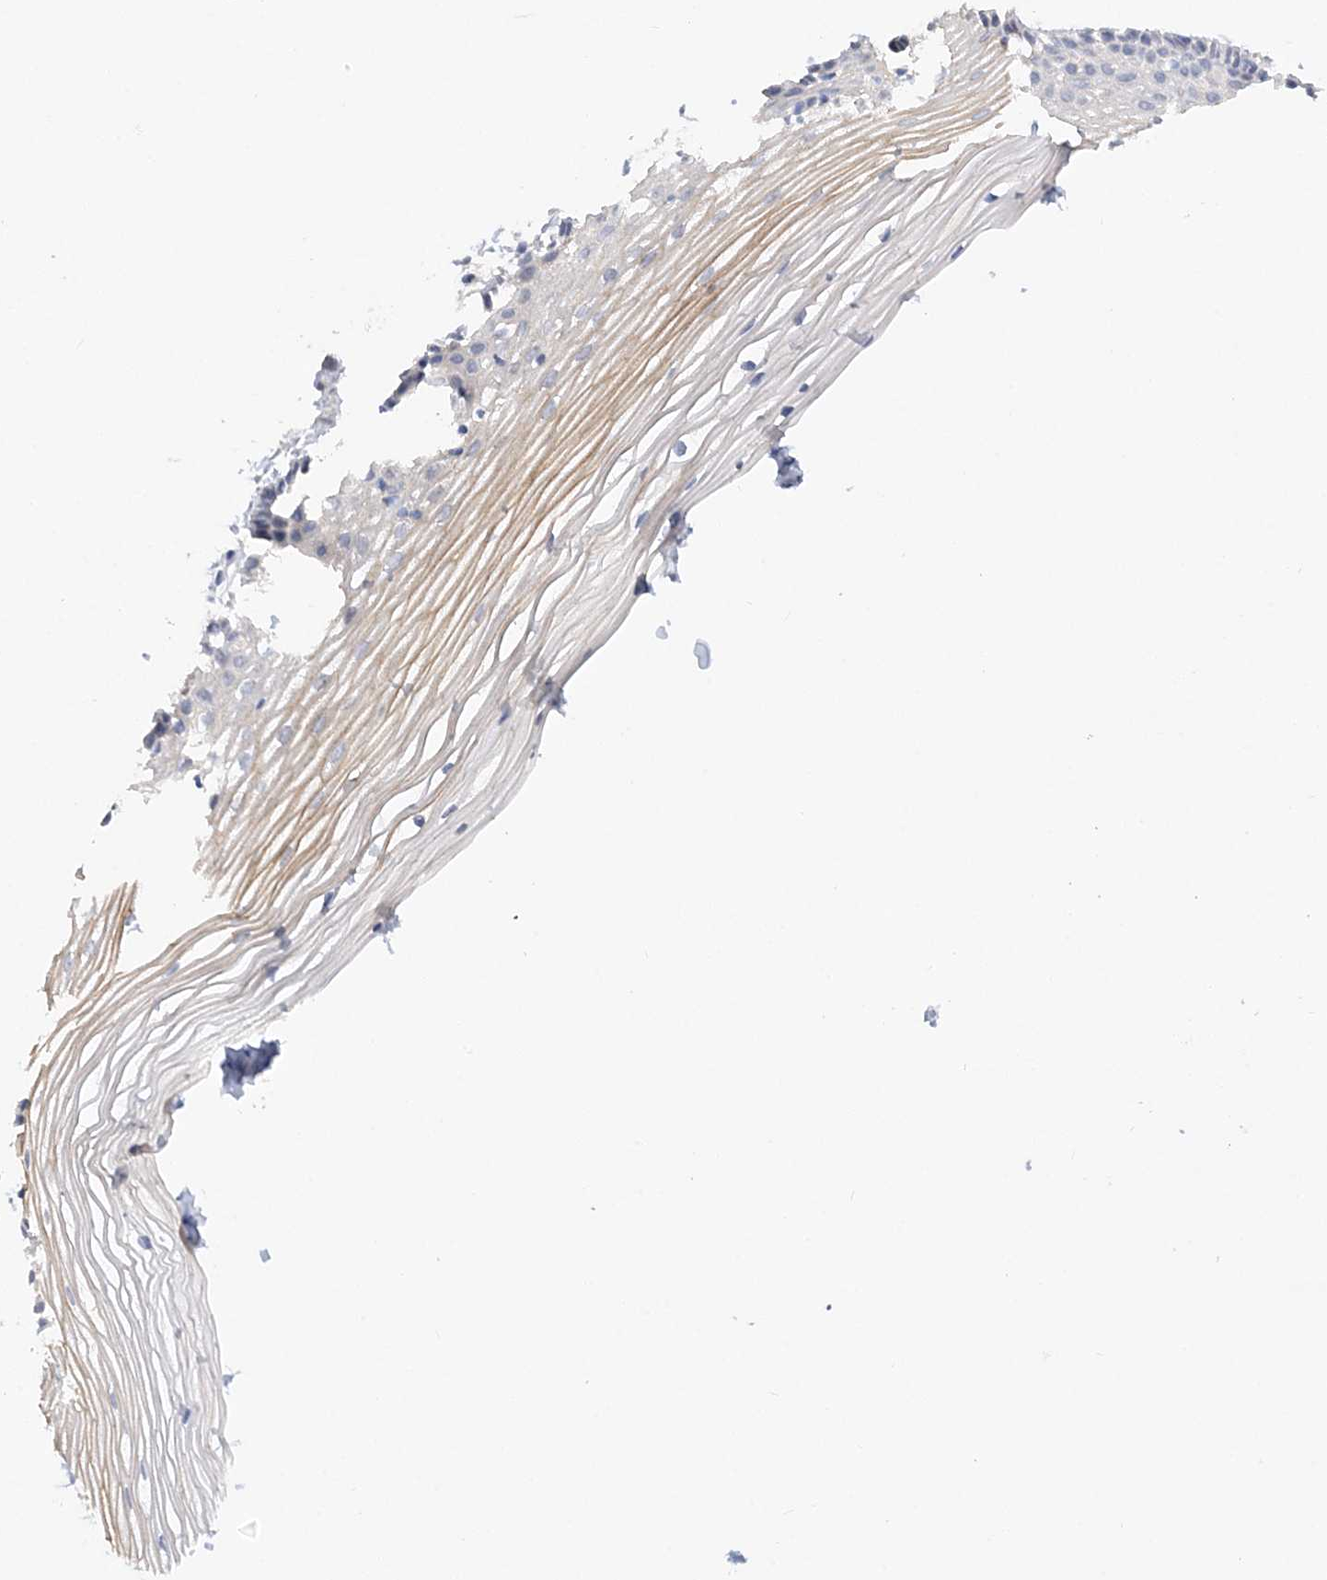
{"staining": {"intensity": "moderate", "quantity": "<25%", "location": "cytoplasmic/membranous"}, "tissue": "vagina", "cell_type": "Squamous epithelial cells", "image_type": "normal", "snomed": [{"axis": "morphology", "description": "Normal tissue, NOS"}, {"axis": "topography", "description": "Vagina"}, {"axis": "topography", "description": "Cervix"}], "caption": "Immunohistochemistry of benign human vagina exhibits low levels of moderate cytoplasmic/membranous staining in about <25% of squamous epithelial cells. (DAB (3,3'-diaminobenzidine) IHC with brightfield microscopy, high magnification).", "gene": "RPEL1", "patient": {"sex": "female", "age": 40}}